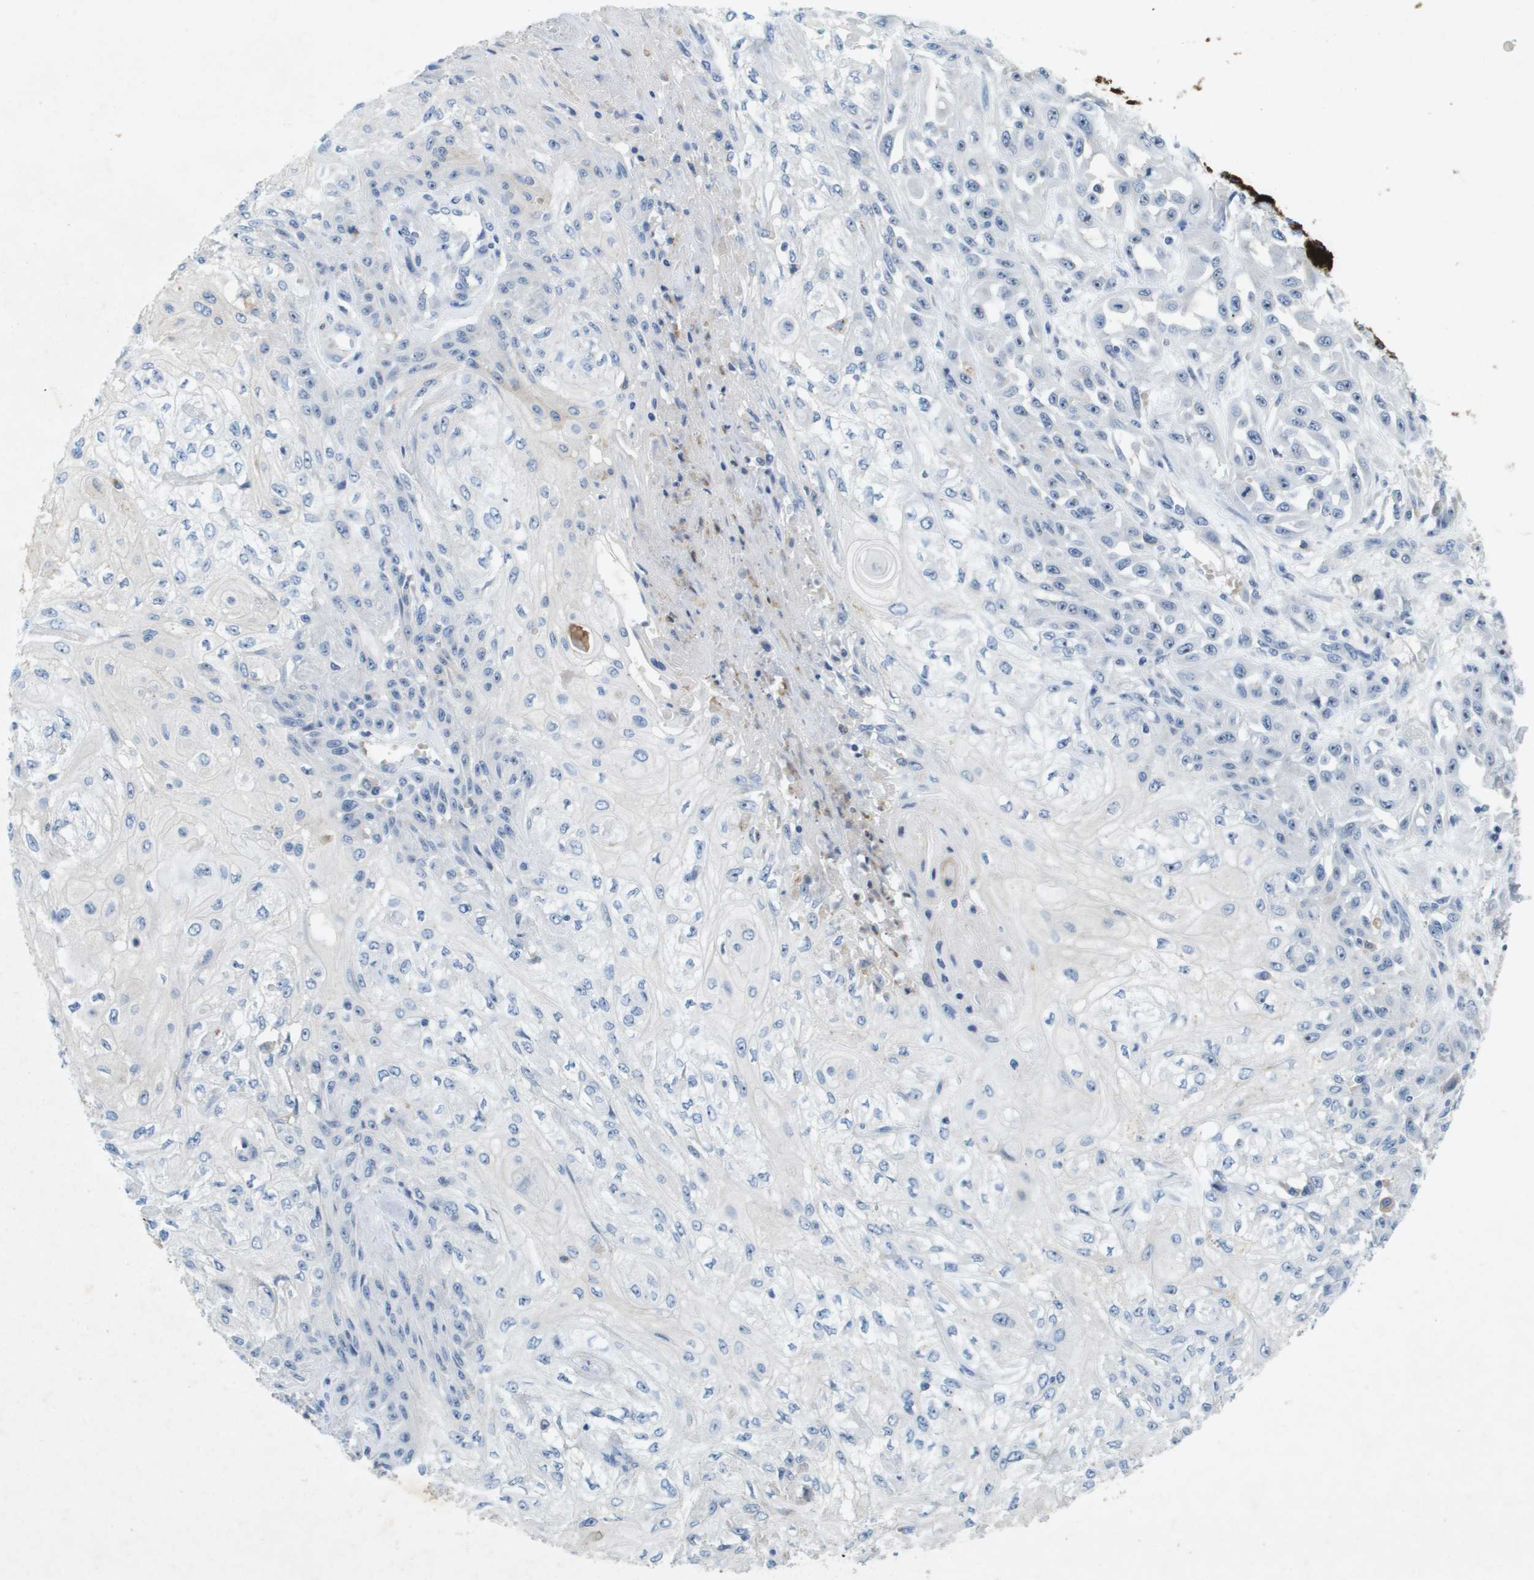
{"staining": {"intensity": "weak", "quantity": "<25%", "location": "nuclear"}, "tissue": "skin cancer", "cell_type": "Tumor cells", "image_type": "cancer", "snomed": [{"axis": "morphology", "description": "Squamous cell carcinoma, NOS"}, {"axis": "morphology", "description": "Squamous cell carcinoma, metastatic, NOS"}, {"axis": "topography", "description": "Skin"}, {"axis": "topography", "description": "Lymph node"}], "caption": "Tumor cells are negative for protein expression in human skin squamous cell carcinoma.", "gene": "LIPG", "patient": {"sex": "male", "age": 75}}